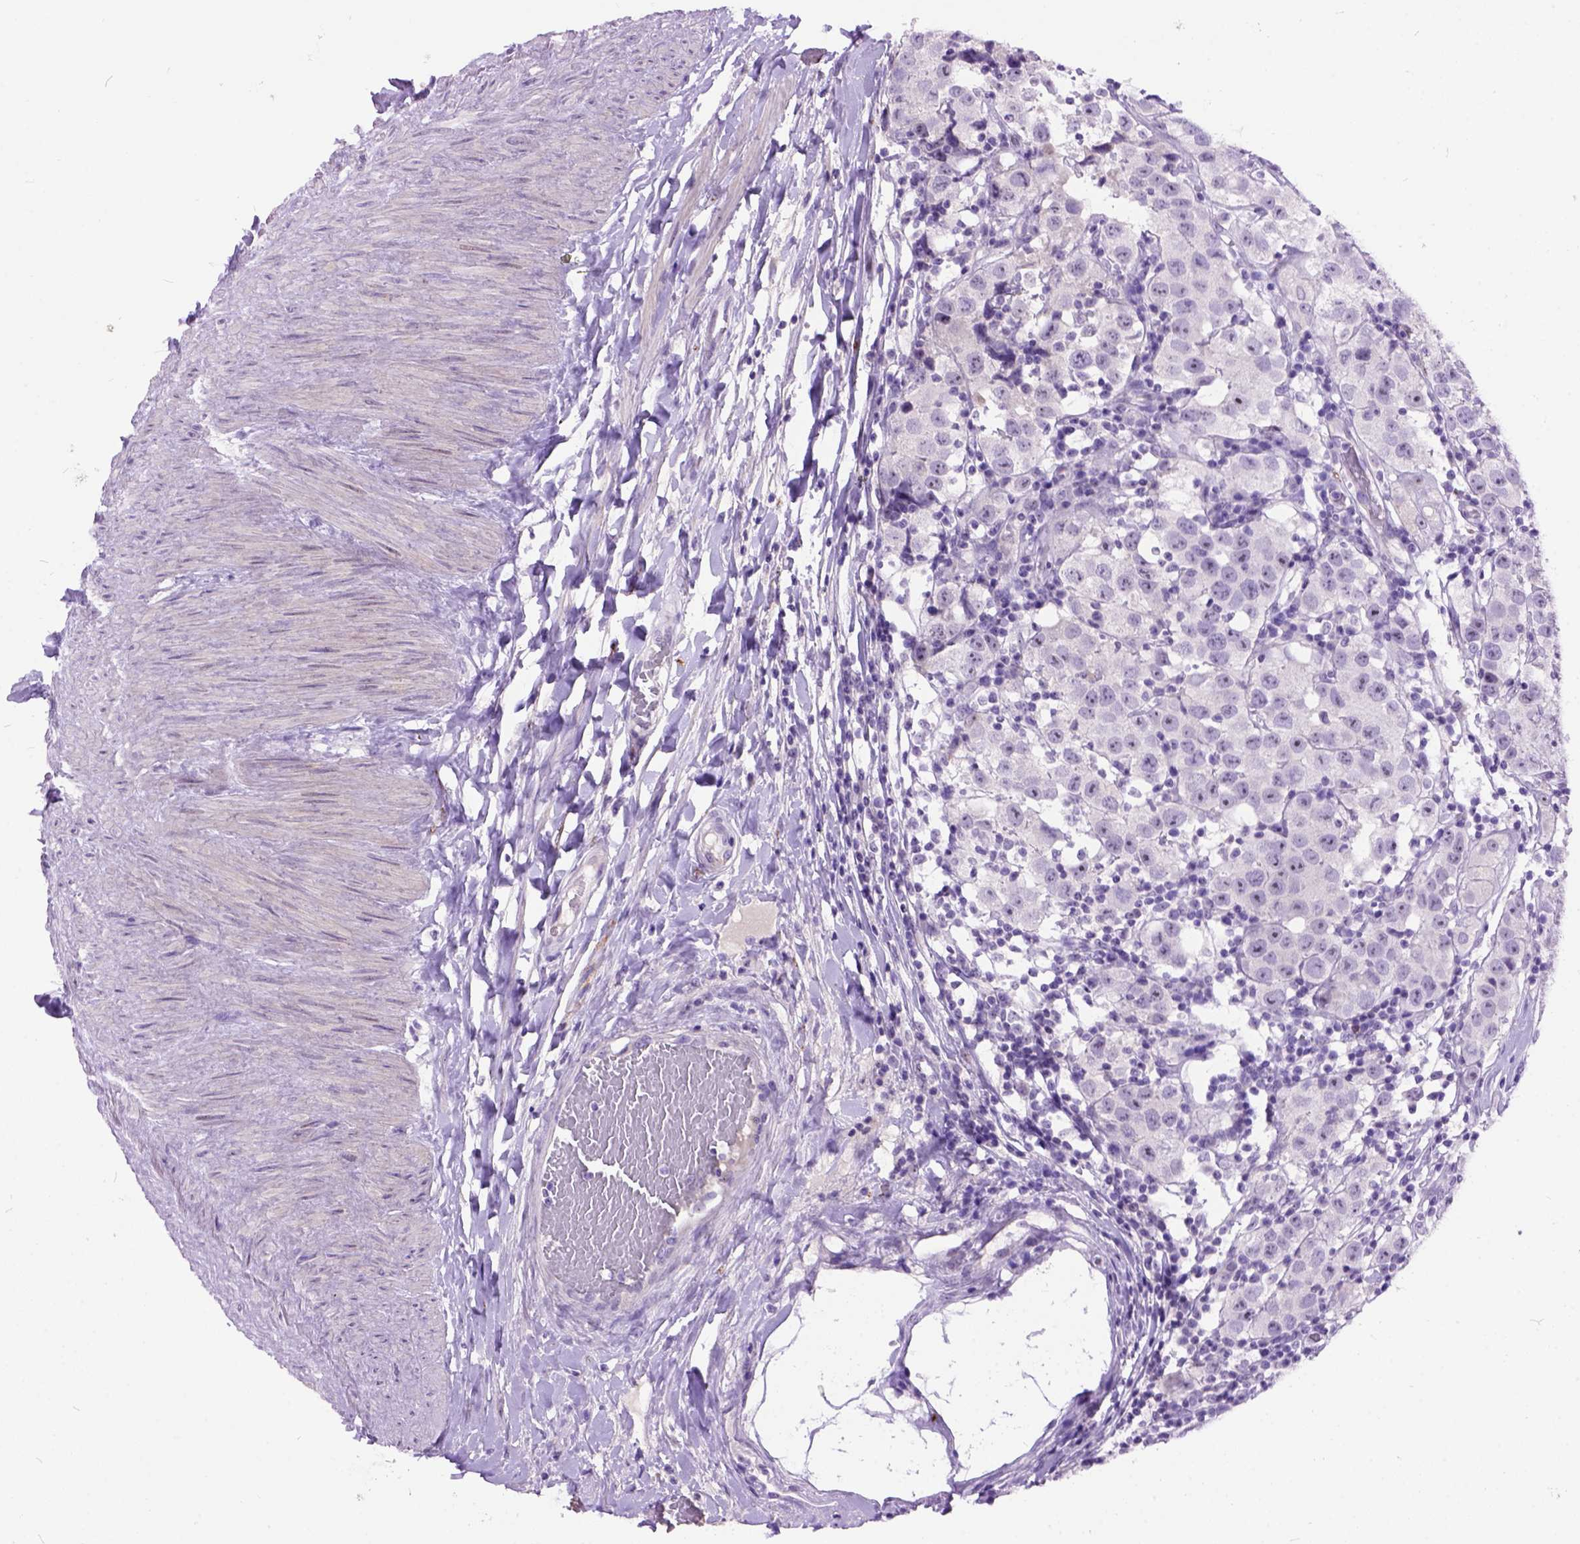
{"staining": {"intensity": "negative", "quantity": "none", "location": "none"}, "tissue": "testis cancer", "cell_type": "Tumor cells", "image_type": "cancer", "snomed": [{"axis": "morphology", "description": "Seminoma, NOS"}, {"axis": "topography", "description": "Testis"}], "caption": "The histopathology image reveals no significant staining in tumor cells of seminoma (testis).", "gene": "MAPT", "patient": {"sex": "male", "age": 34}}